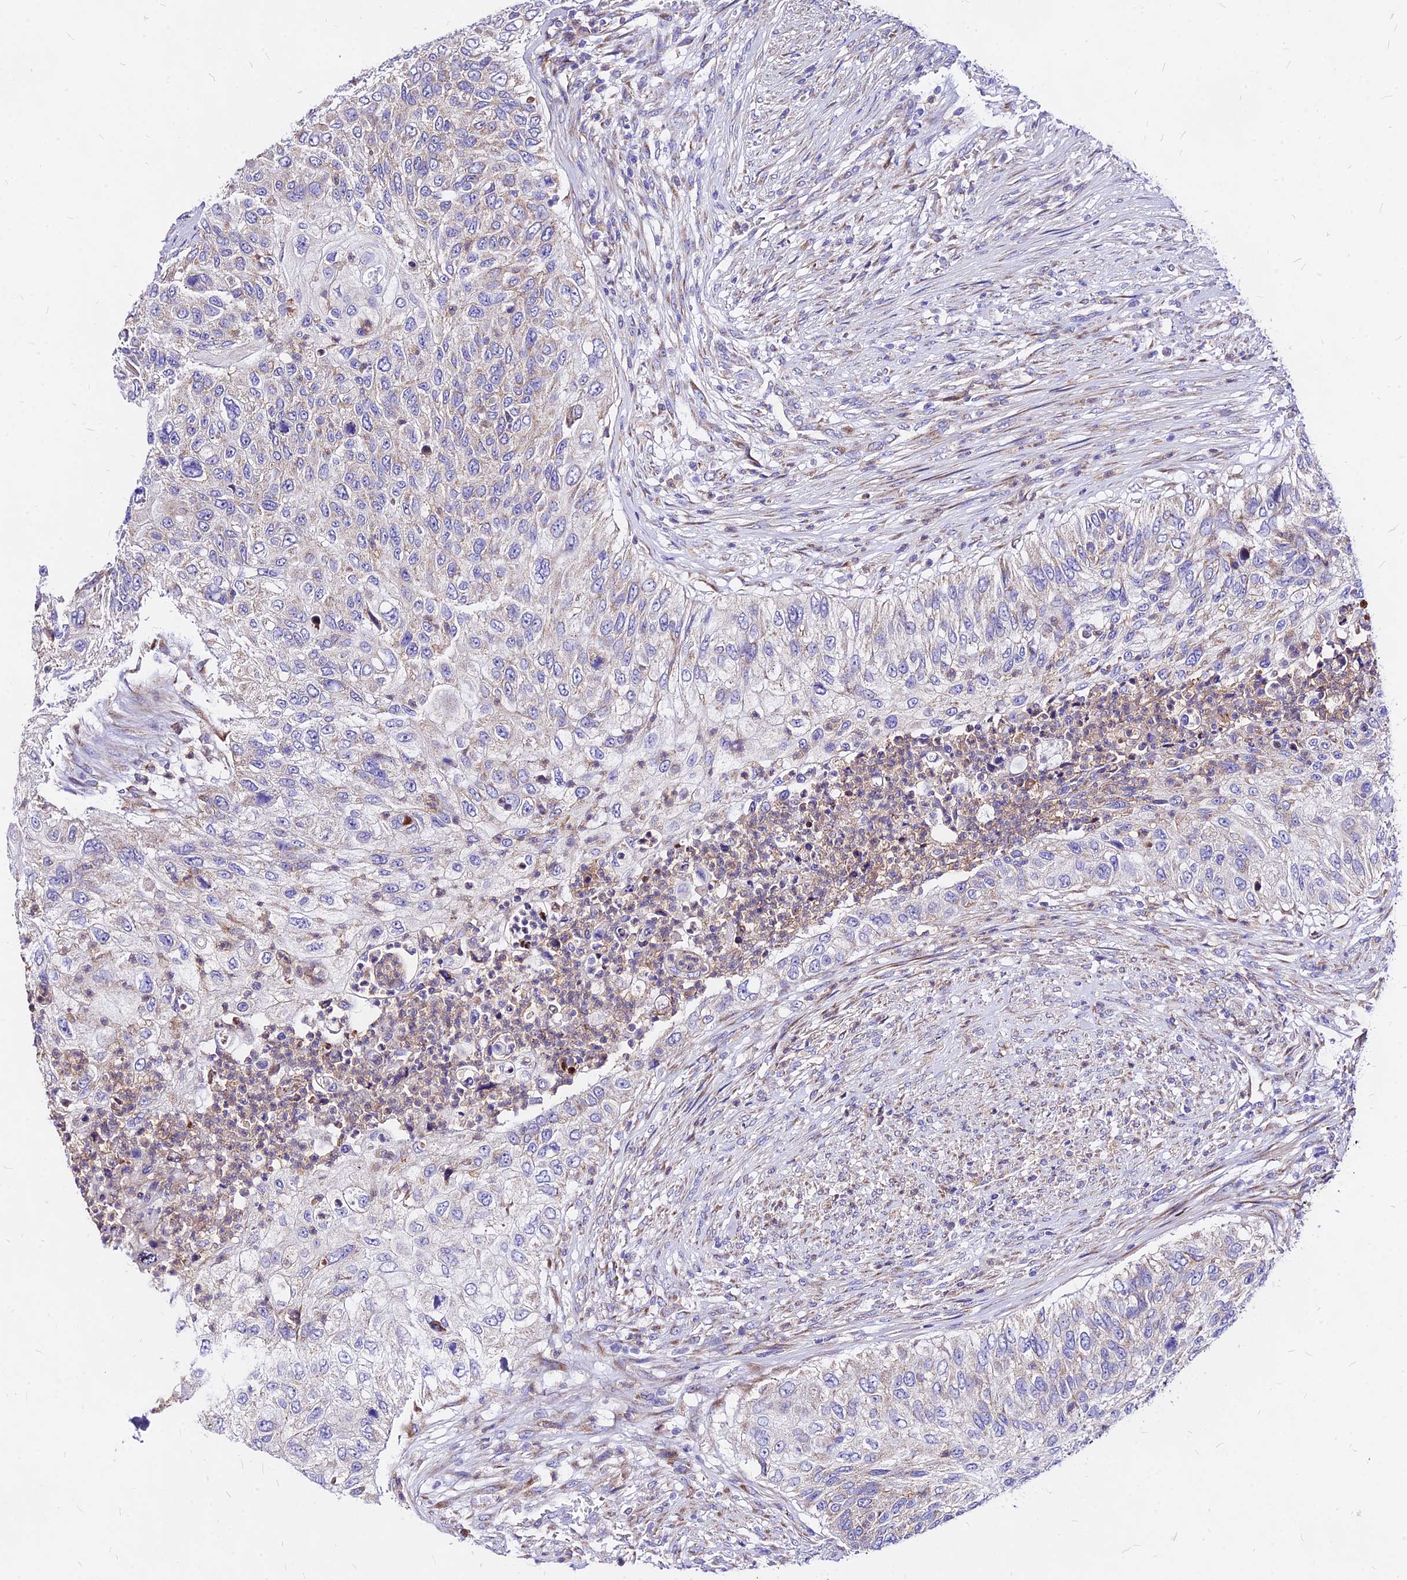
{"staining": {"intensity": "weak", "quantity": "25%-75%", "location": "cytoplasmic/membranous"}, "tissue": "urothelial cancer", "cell_type": "Tumor cells", "image_type": "cancer", "snomed": [{"axis": "morphology", "description": "Urothelial carcinoma, High grade"}, {"axis": "topography", "description": "Urinary bladder"}], "caption": "Protein staining demonstrates weak cytoplasmic/membranous expression in about 25%-75% of tumor cells in urothelial cancer.", "gene": "MRPL3", "patient": {"sex": "female", "age": 60}}